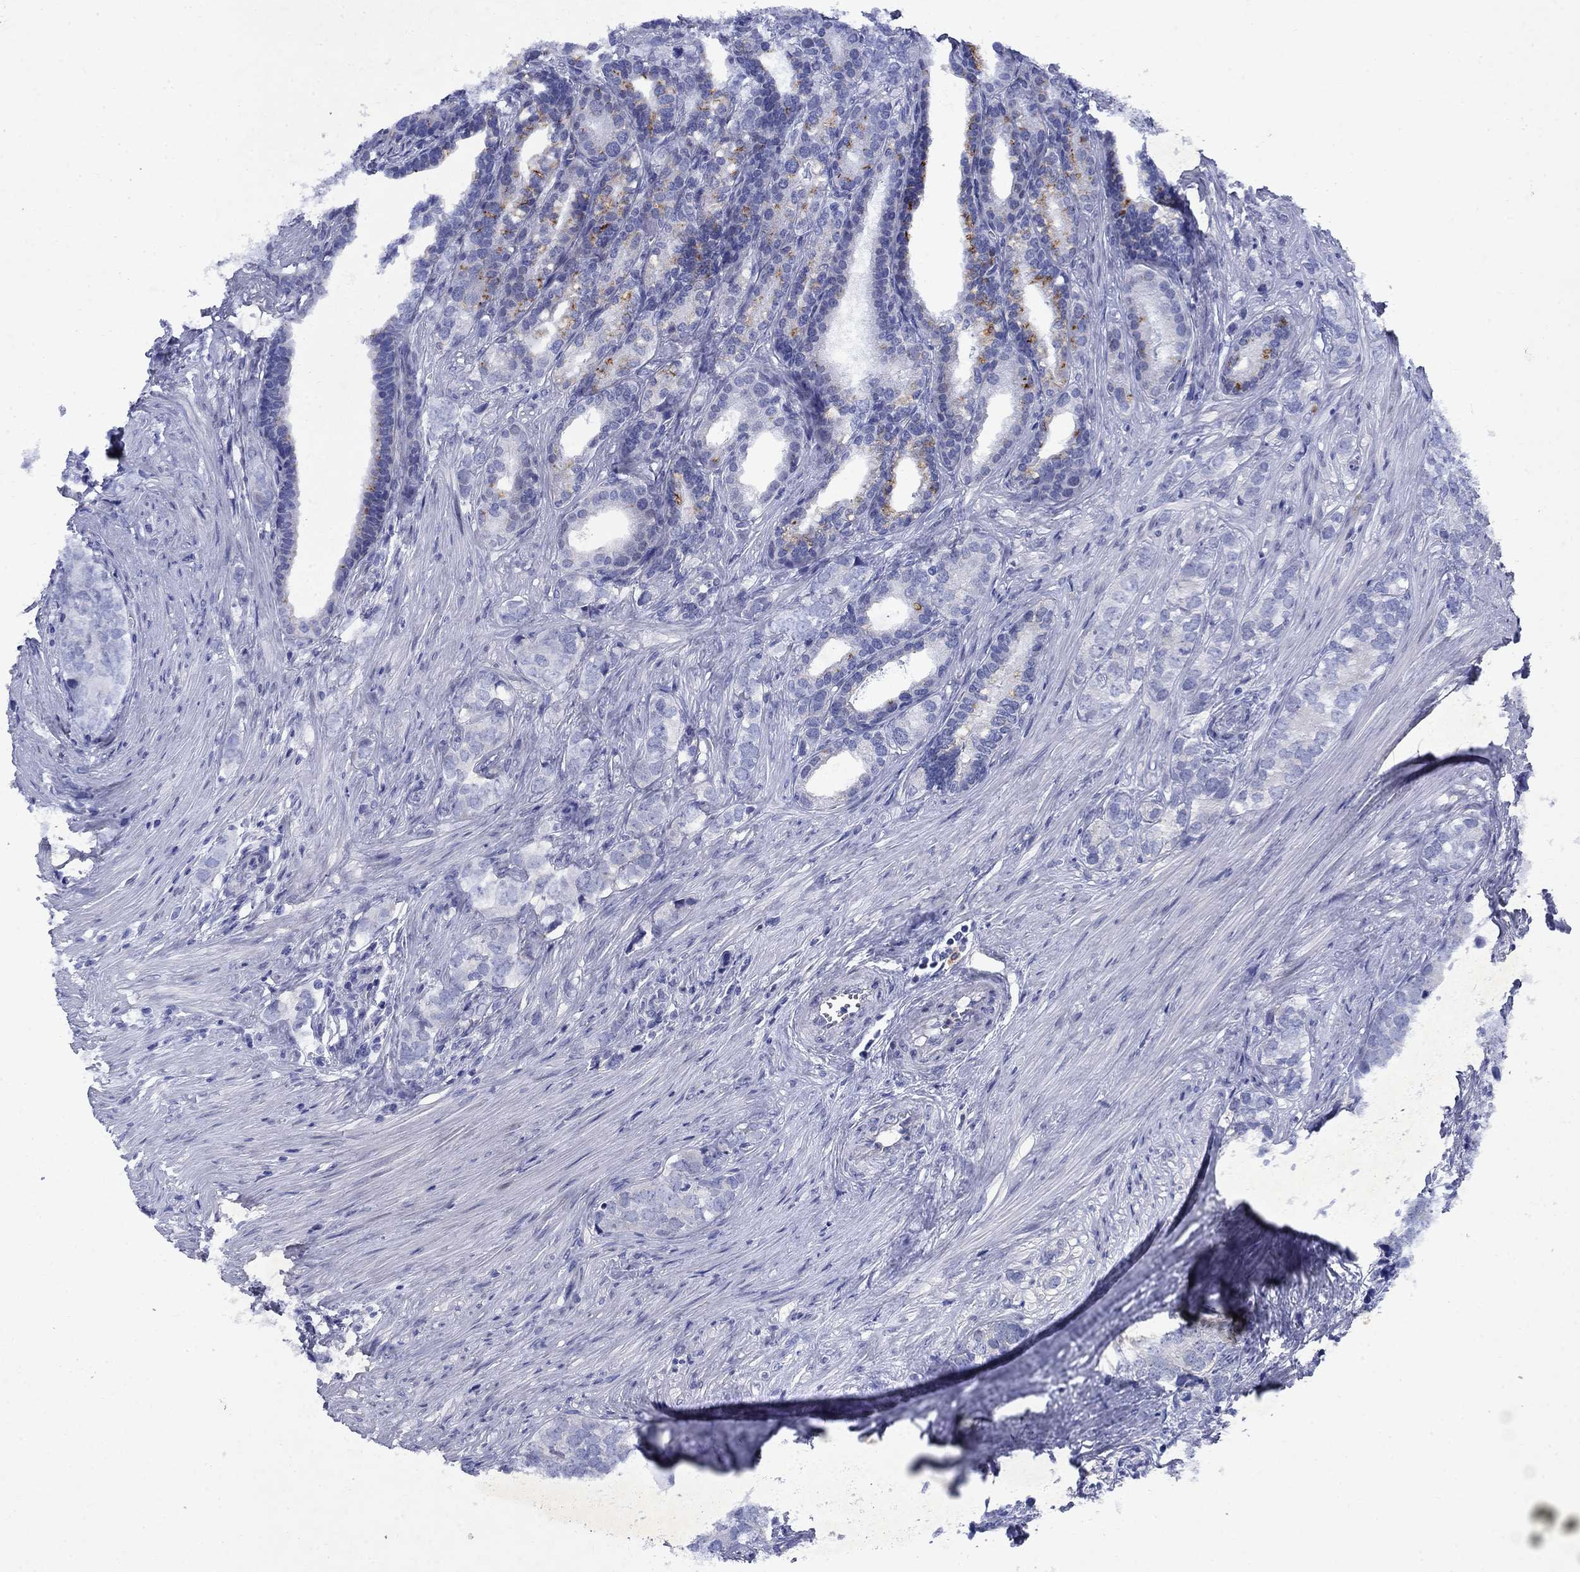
{"staining": {"intensity": "negative", "quantity": "none", "location": "none"}, "tissue": "prostate cancer", "cell_type": "Tumor cells", "image_type": "cancer", "snomed": [{"axis": "morphology", "description": "Adenocarcinoma, NOS"}, {"axis": "topography", "description": "Prostate and seminal vesicle, NOS"}], "caption": "DAB immunohistochemical staining of human prostate cancer (adenocarcinoma) exhibits no significant positivity in tumor cells.", "gene": "STAB2", "patient": {"sex": "male", "age": 63}}